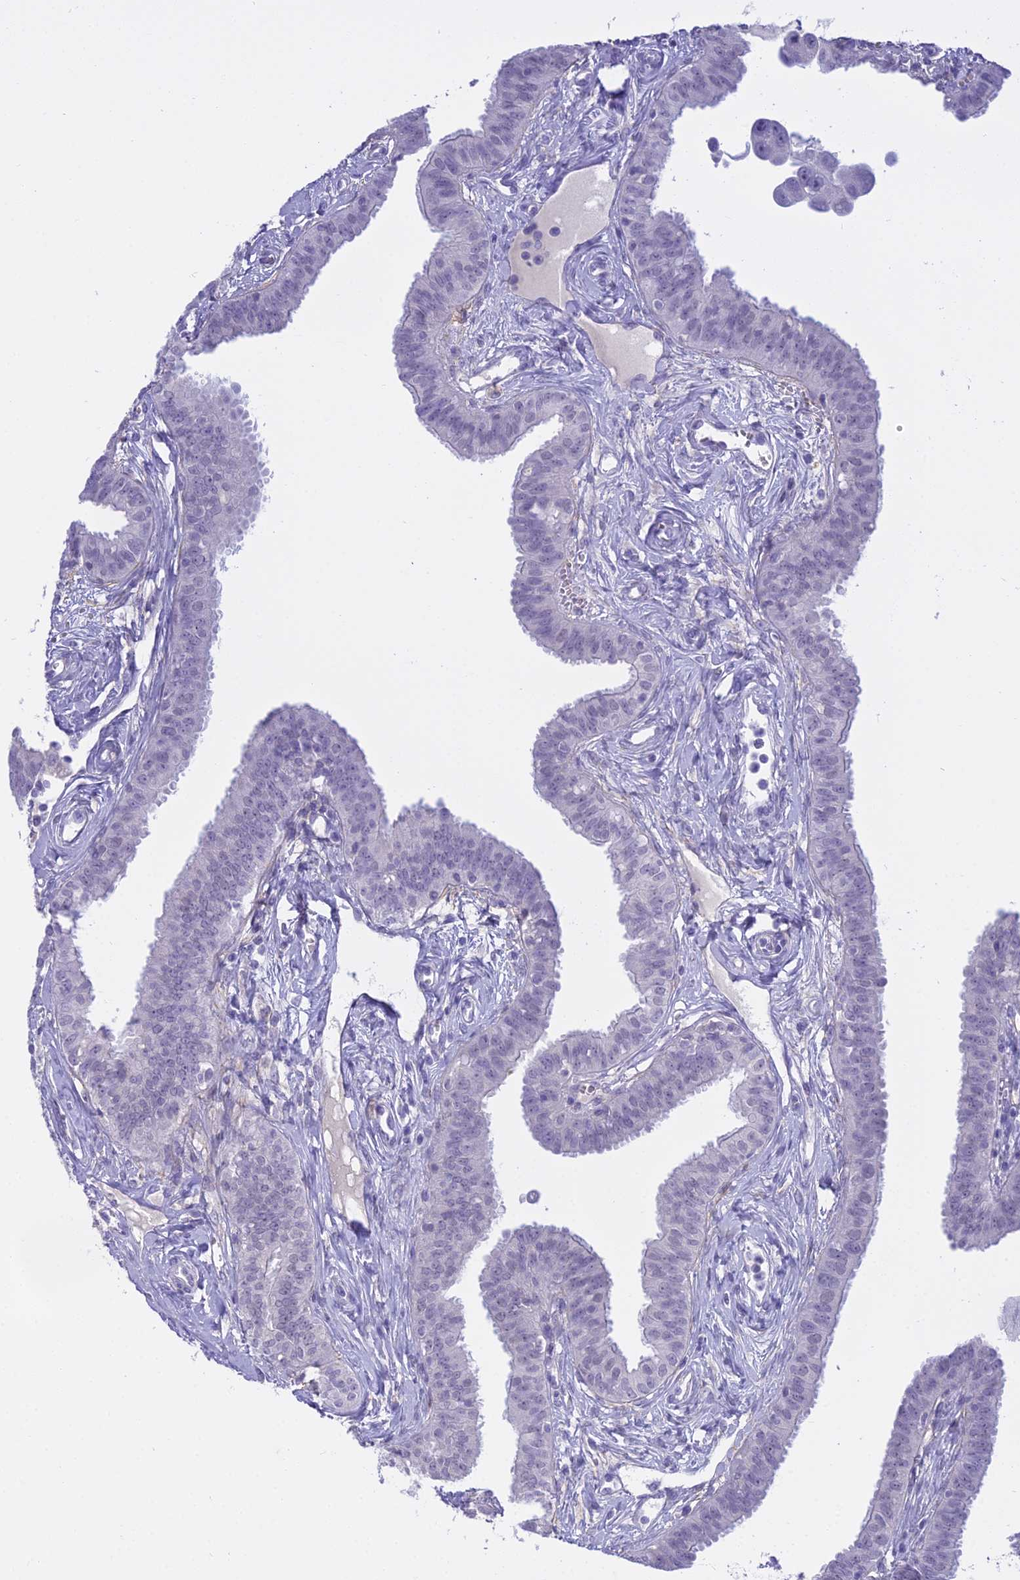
{"staining": {"intensity": "negative", "quantity": "none", "location": "none"}, "tissue": "fallopian tube", "cell_type": "Glandular cells", "image_type": "normal", "snomed": [{"axis": "morphology", "description": "Normal tissue, NOS"}, {"axis": "morphology", "description": "Carcinoma, NOS"}, {"axis": "topography", "description": "Fallopian tube"}, {"axis": "topography", "description": "Ovary"}], "caption": "Protein analysis of normal fallopian tube shows no significant expression in glandular cells. Brightfield microscopy of immunohistochemistry (IHC) stained with DAB (3,3'-diaminobenzidine) (brown) and hematoxylin (blue), captured at high magnification.", "gene": "OSTN", "patient": {"sex": "female", "age": 59}}